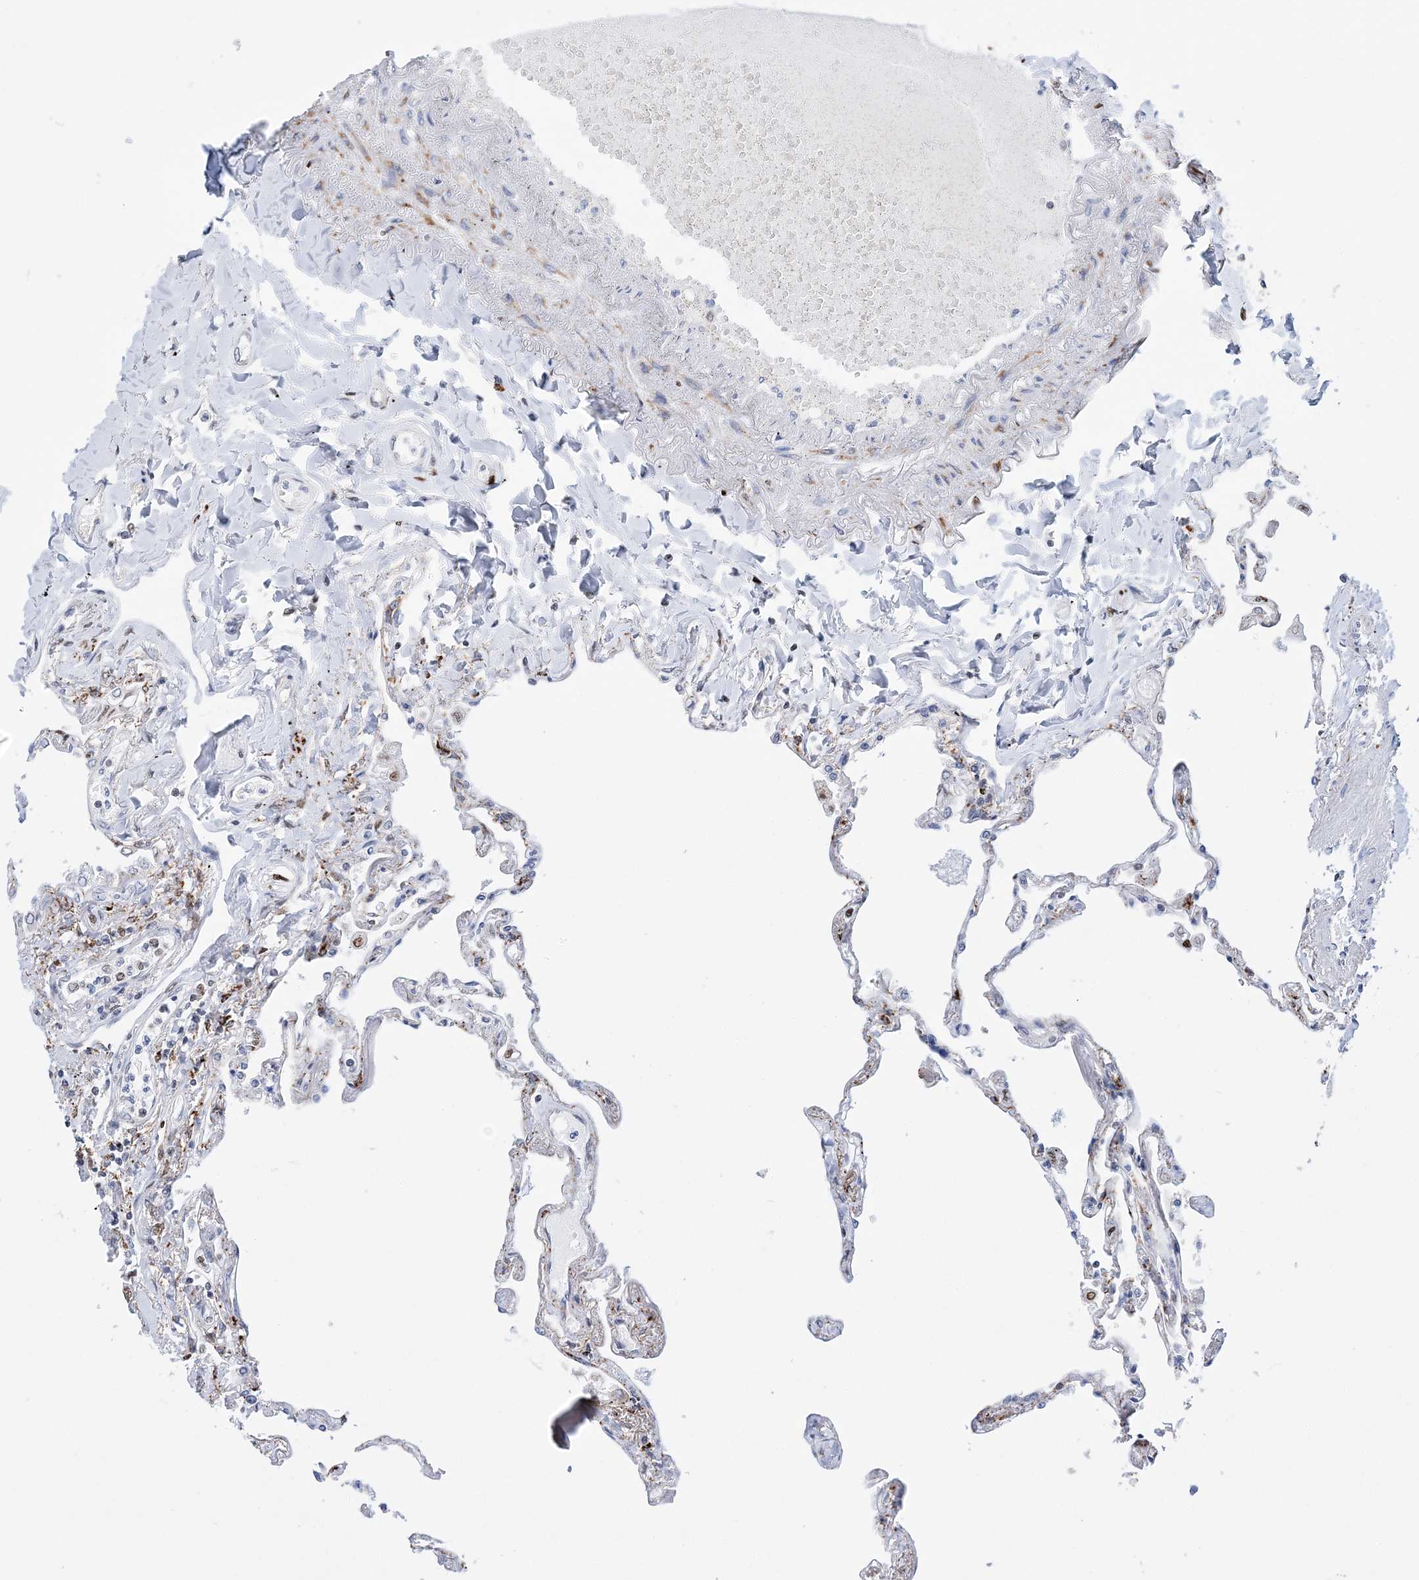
{"staining": {"intensity": "negative", "quantity": "none", "location": "none"}, "tissue": "lung", "cell_type": "Alveolar cells", "image_type": "normal", "snomed": [{"axis": "morphology", "description": "Normal tissue, NOS"}, {"axis": "topography", "description": "Lung"}], "caption": "IHC photomicrograph of benign lung: lung stained with DAB (3,3'-diaminobenzidine) demonstrates no significant protein staining in alveolar cells.", "gene": "NIT2", "patient": {"sex": "female", "age": 67}}